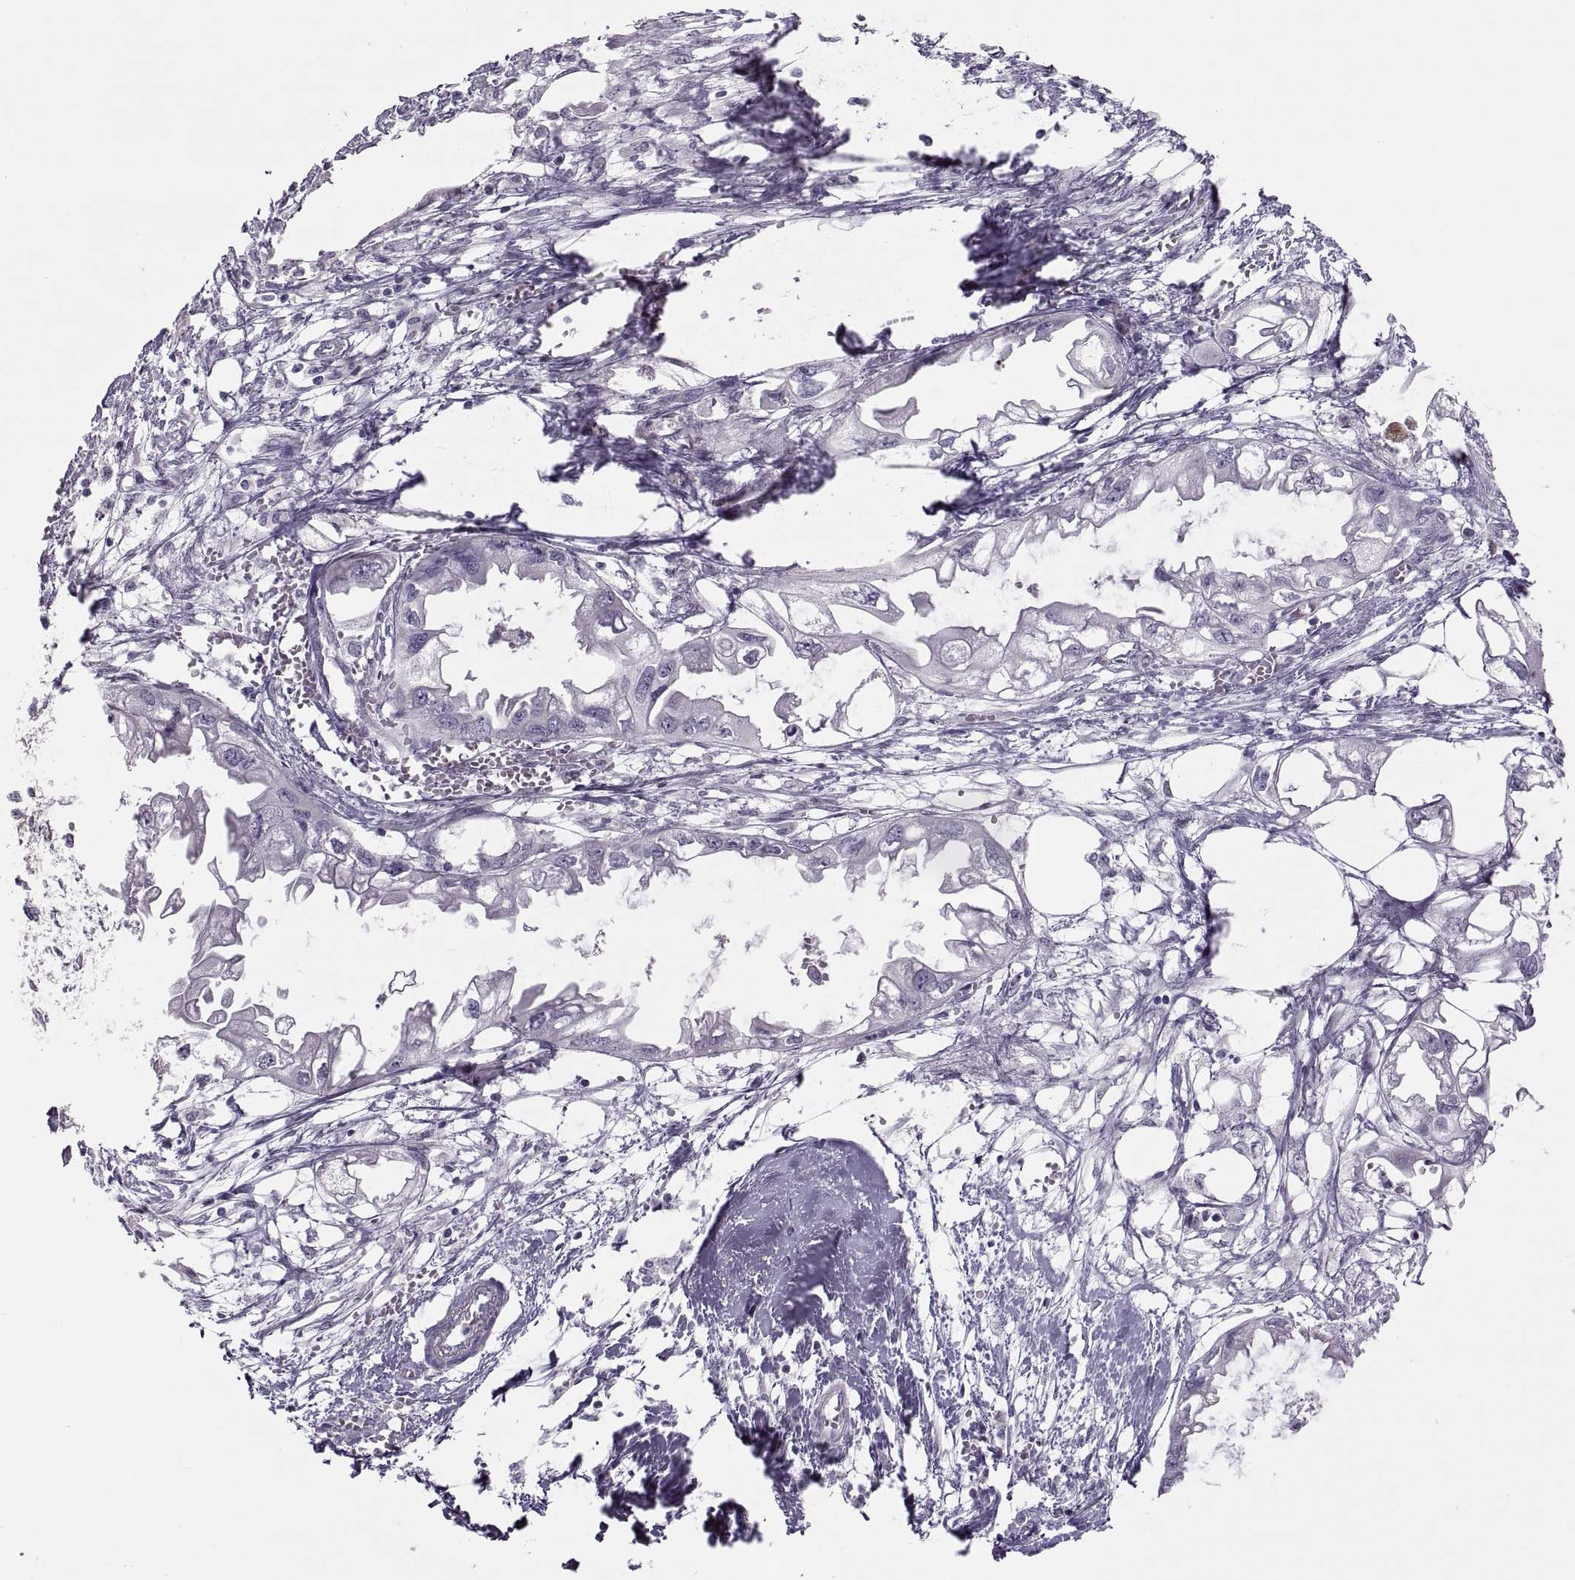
{"staining": {"intensity": "negative", "quantity": "none", "location": "none"}, "tissue": "endometrial cancer", "cell_type": "Tumor cells", "image_type": "cancer", "snomed": [{"axis": "morphology", "description": "Adenocarcinoma, NOS"}, {"axis": "morphology", "description": "Adenocarcinoma, metastatic, NOS"}, {"axis": "topography", "description": "Adipose tissue"}, {"axis": "topography", "description": "Endometrium"}], "caption": "Tumor cells show no significant protein expression in metastatic adenocarcinoma (endometrial).", "gene": "CHCT1", "patient": {"sex": "female", "age": 67}}